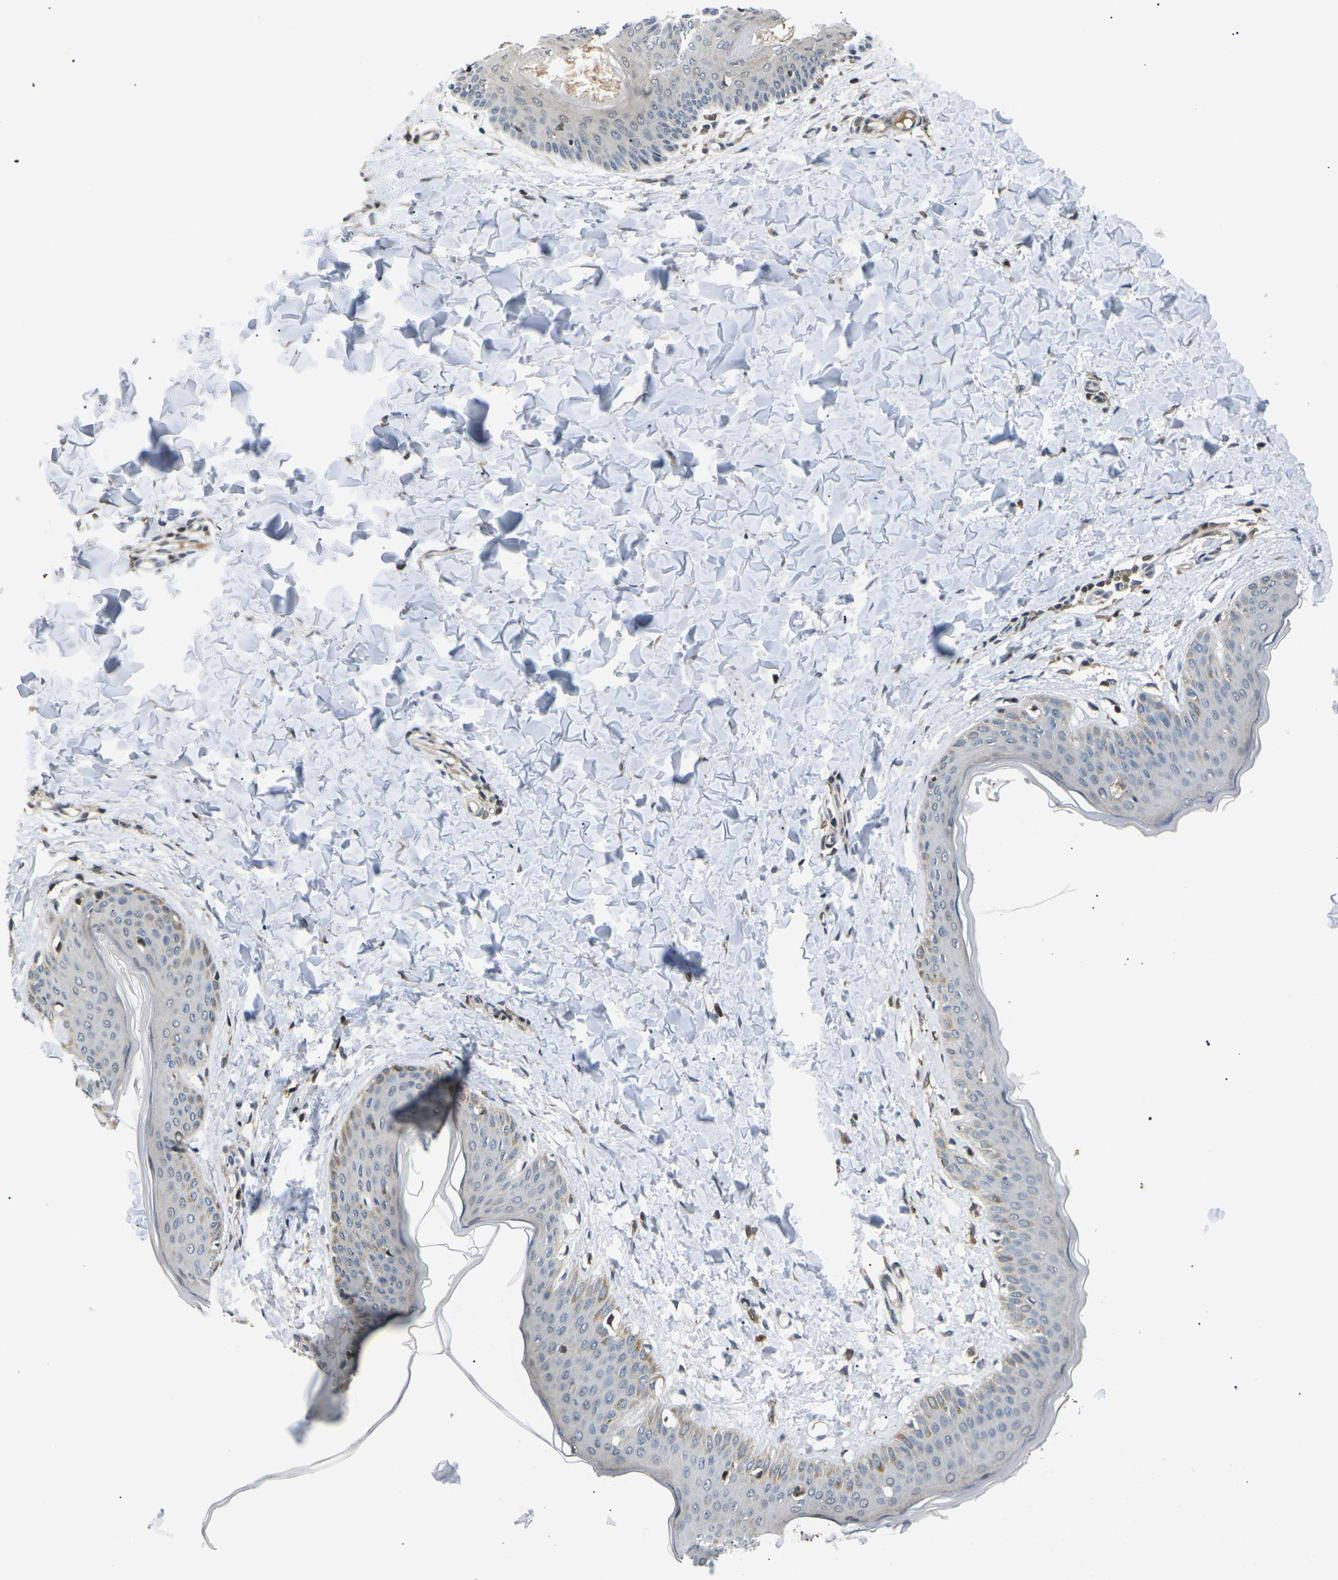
{"staining": {"intensity": "weak", "quantity": ">75%", "location": "cytoplasmic/membranous"}, "tissue": "skin", "cell_type": "Fibroblasts", "image_type": "normal", "snomed": [{"axis": "morphology", "description": "Normal tissue, NOS"}, {"axis": "topography", "description": "Skin"}], "caption": "The photomicrograph exhibits immunohistochemical staining of unremarkable skin. There is weak cytoplasmic/membranous positivity is appreciated in approximately >75% of fibroblasts.", "gene": "RPS6KA3", "patient": {"sex": "female", "age": 17}}